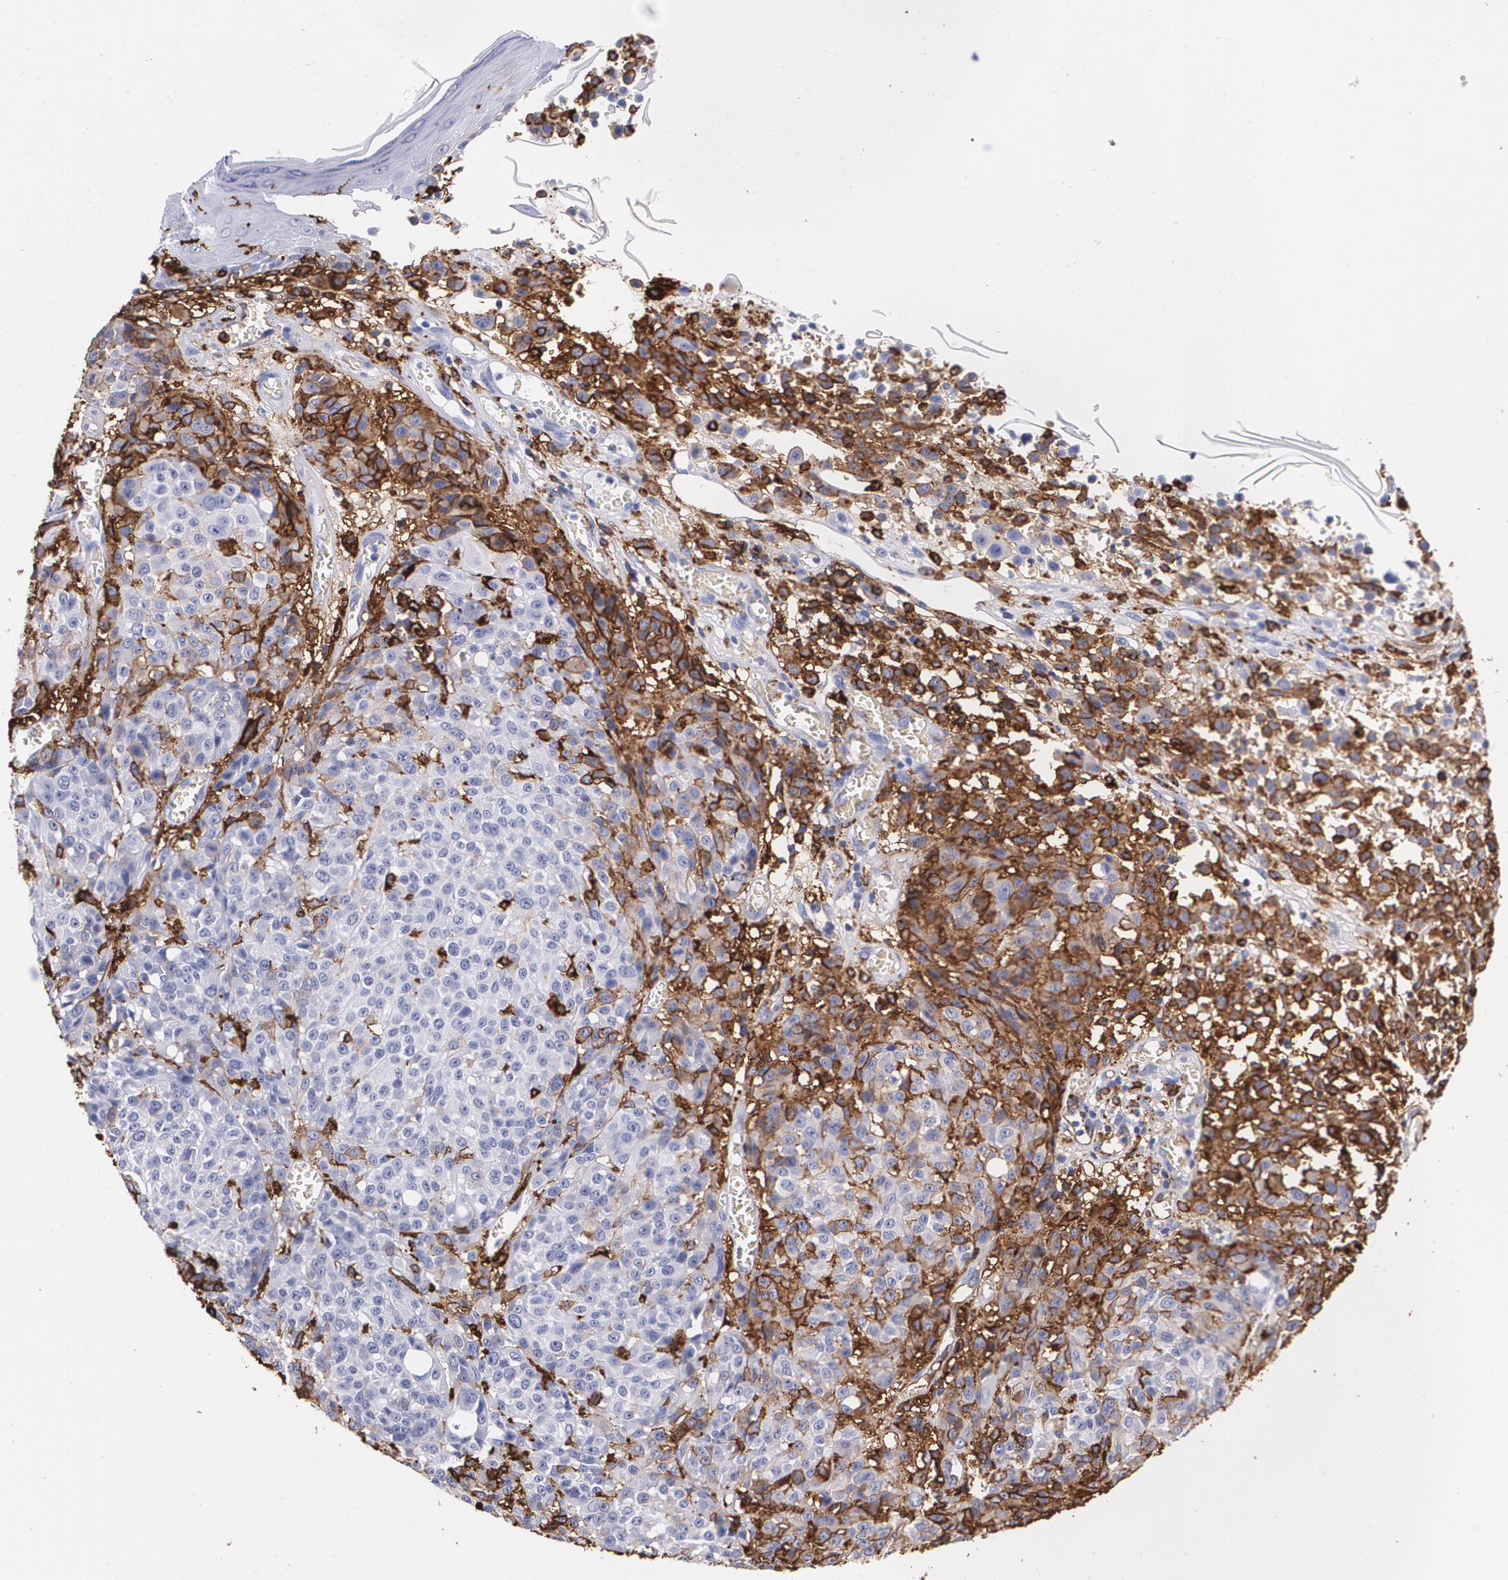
{"staining": {"intensity": "strong", "quantity": "25%-75%", "location": "cytoplasmic/membranous"}, "tissue": "melanoma", "cell_type": "Tumor cells", "image_type": "cancer", "snomed": [{"axis": "morphology", "description": "Malignant melanoma, NOS"}, {"axis": "topography", "description": "Skin"}], "caption": "Immunohistochemistry (IHC) staining of melanoma, which shows high levels of strong cytoplasmic/membranous expression in approximately 25%-75% of tumor cells indicating strong cytoplasmic/membranous protein staining. The staining was performed using DAB (3,3'-diaminobenzidine) (brown) for protein detection and nuclei were counterstained in hematoxylin (blue).", "gene": "HLA-DRA", "patient": {"sex": "female", "age": 49}}